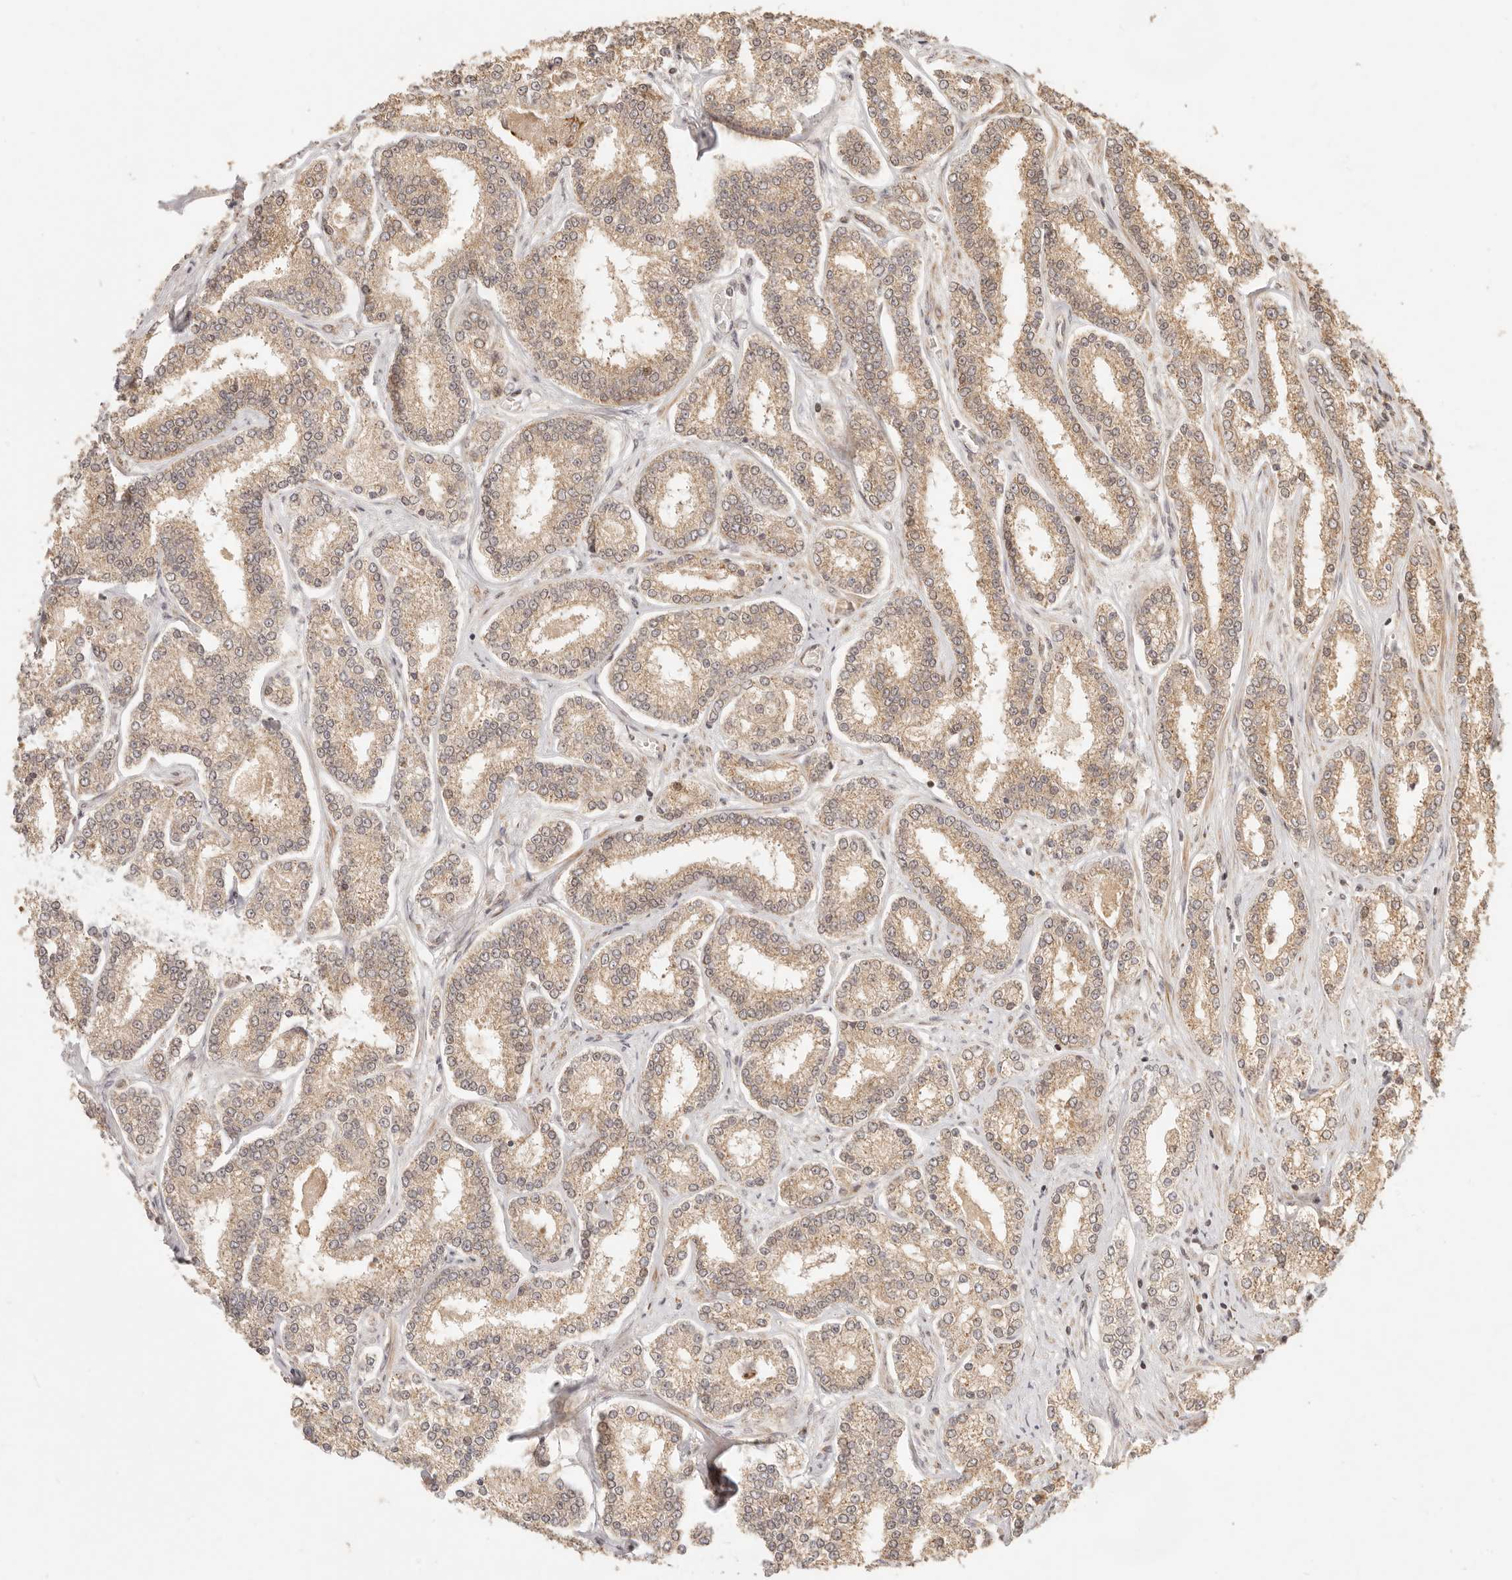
{"staining": {"intensity": "weak", "quantity": ">75%", "location": "cytoplasmic/membranous"}, "tissue": "prostate cancer", "cell_type": "Tumor cells", "image_type": "cancer", "snomed": [{"axis": "morphology", "description": "Normal tissue, NOS"}, {"axis": "morphology", "description": "Adenocarcinoma, High grade"}, {"axis": "topography", "description": "Prostate"}], "caption": "High-power microscopy captured an immunohistochemistry image of adenocarcinoma (high-grade) (prostate), revealing weak cytoplasmic/membranous staining in about >75% of tumor cells.", "gene": "TIMM17A", "patient": {"sex": "male", "age": 83}}